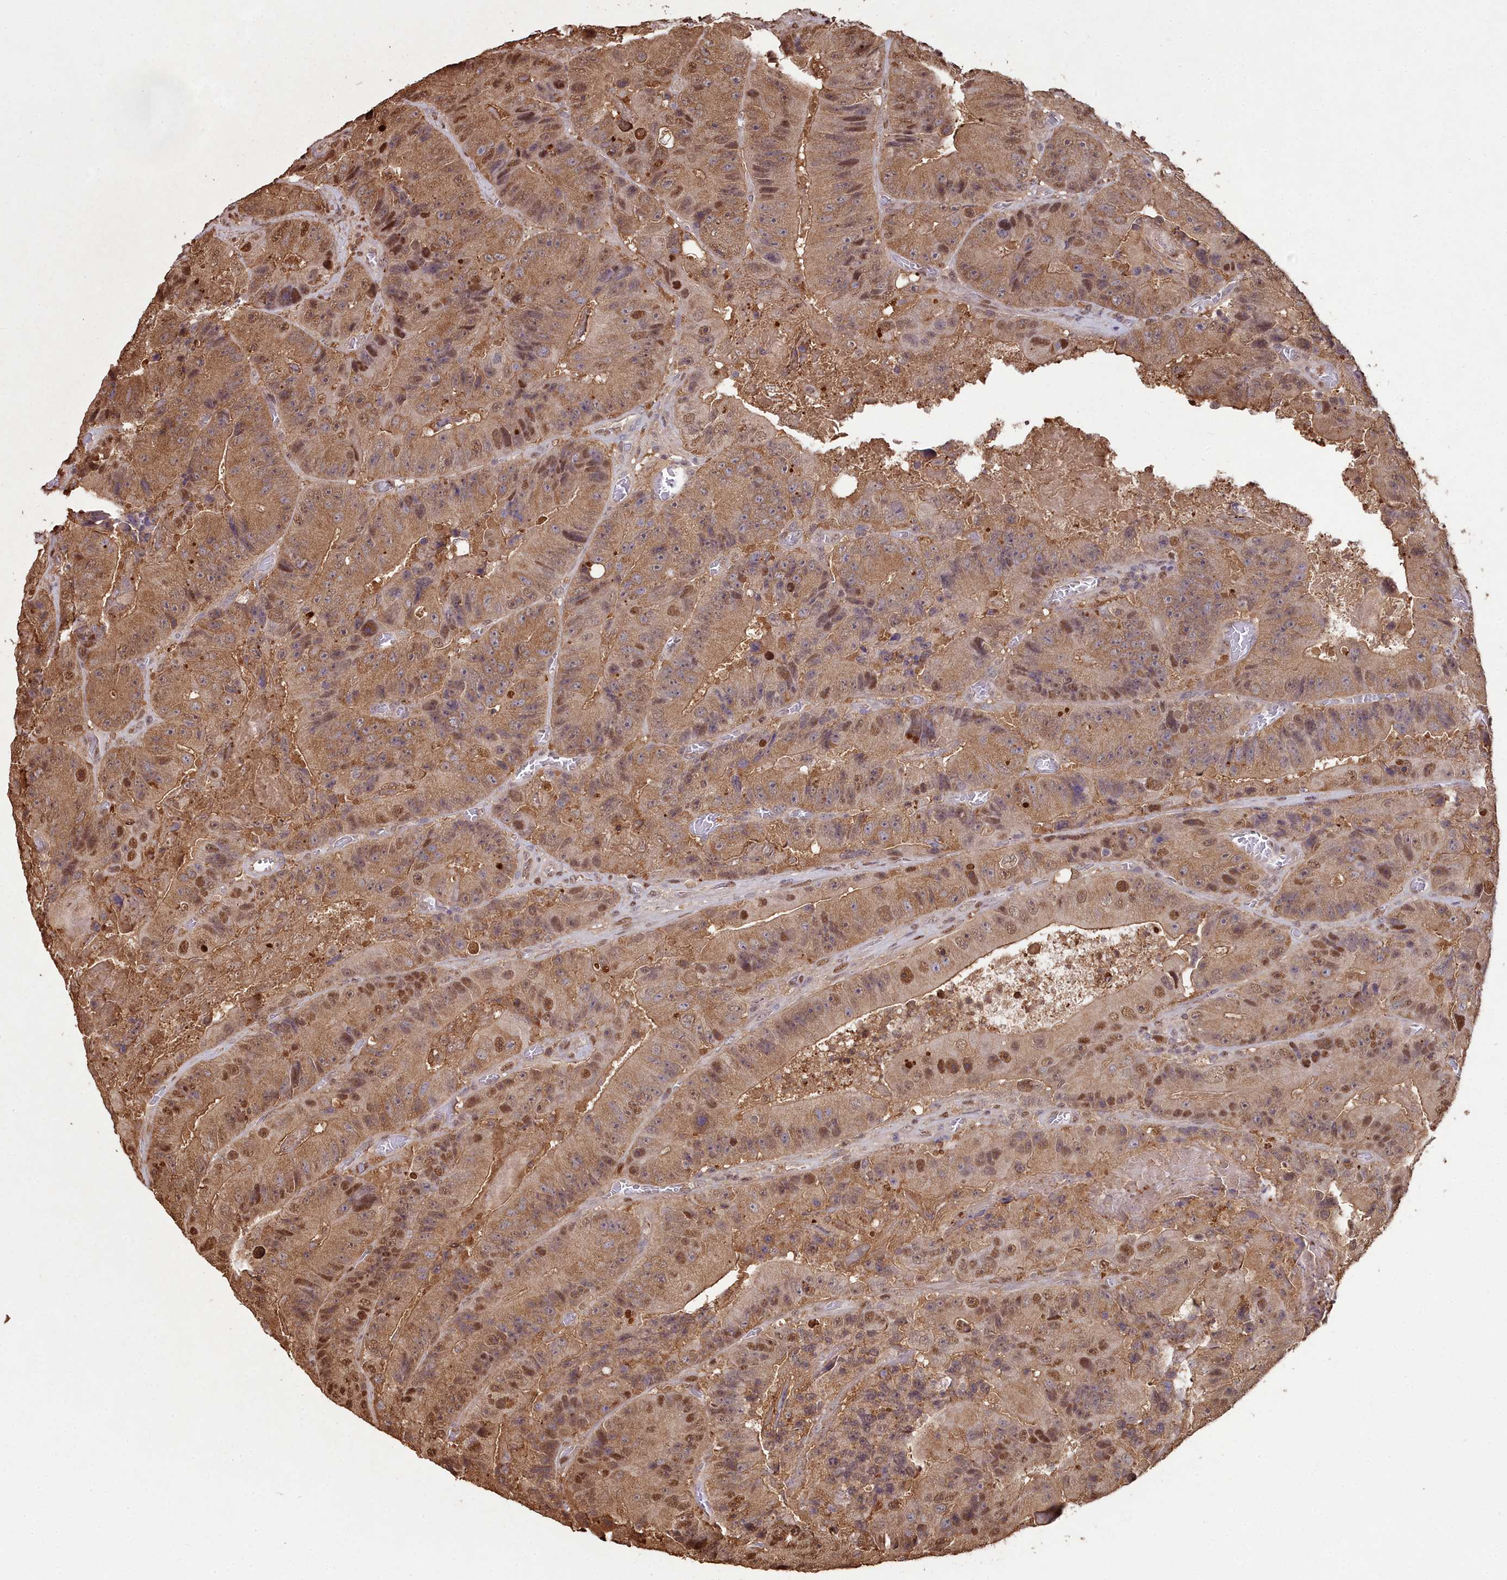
{"staining": {"intensity": "moderate", "quantity": ">75%", "location": "cytoplasmic/membranous,nuclear"}, "tissue": "colorectal cancer", "cell_type": "Tumor cells", "image_type": "cancer", "snomed": [{"axis": "morphology", "description": "Adenocarcinoma, NOS"}, {"axis": "topography", "description": "Colon"}], "caption": "IHC photomicrograph of neoplastic tissue: colorectal cancer stained using immunohistochemistry (IHC) reveals medium levels of moderate protein expression localized specifically in the cytoplasmic/membranous and nuclear of tumor cells, appearing as a cytoplasmic/membranous and nuclear brown color.", "gene": "GAPDH", "patient": {"sex": "female", "age": 86}}